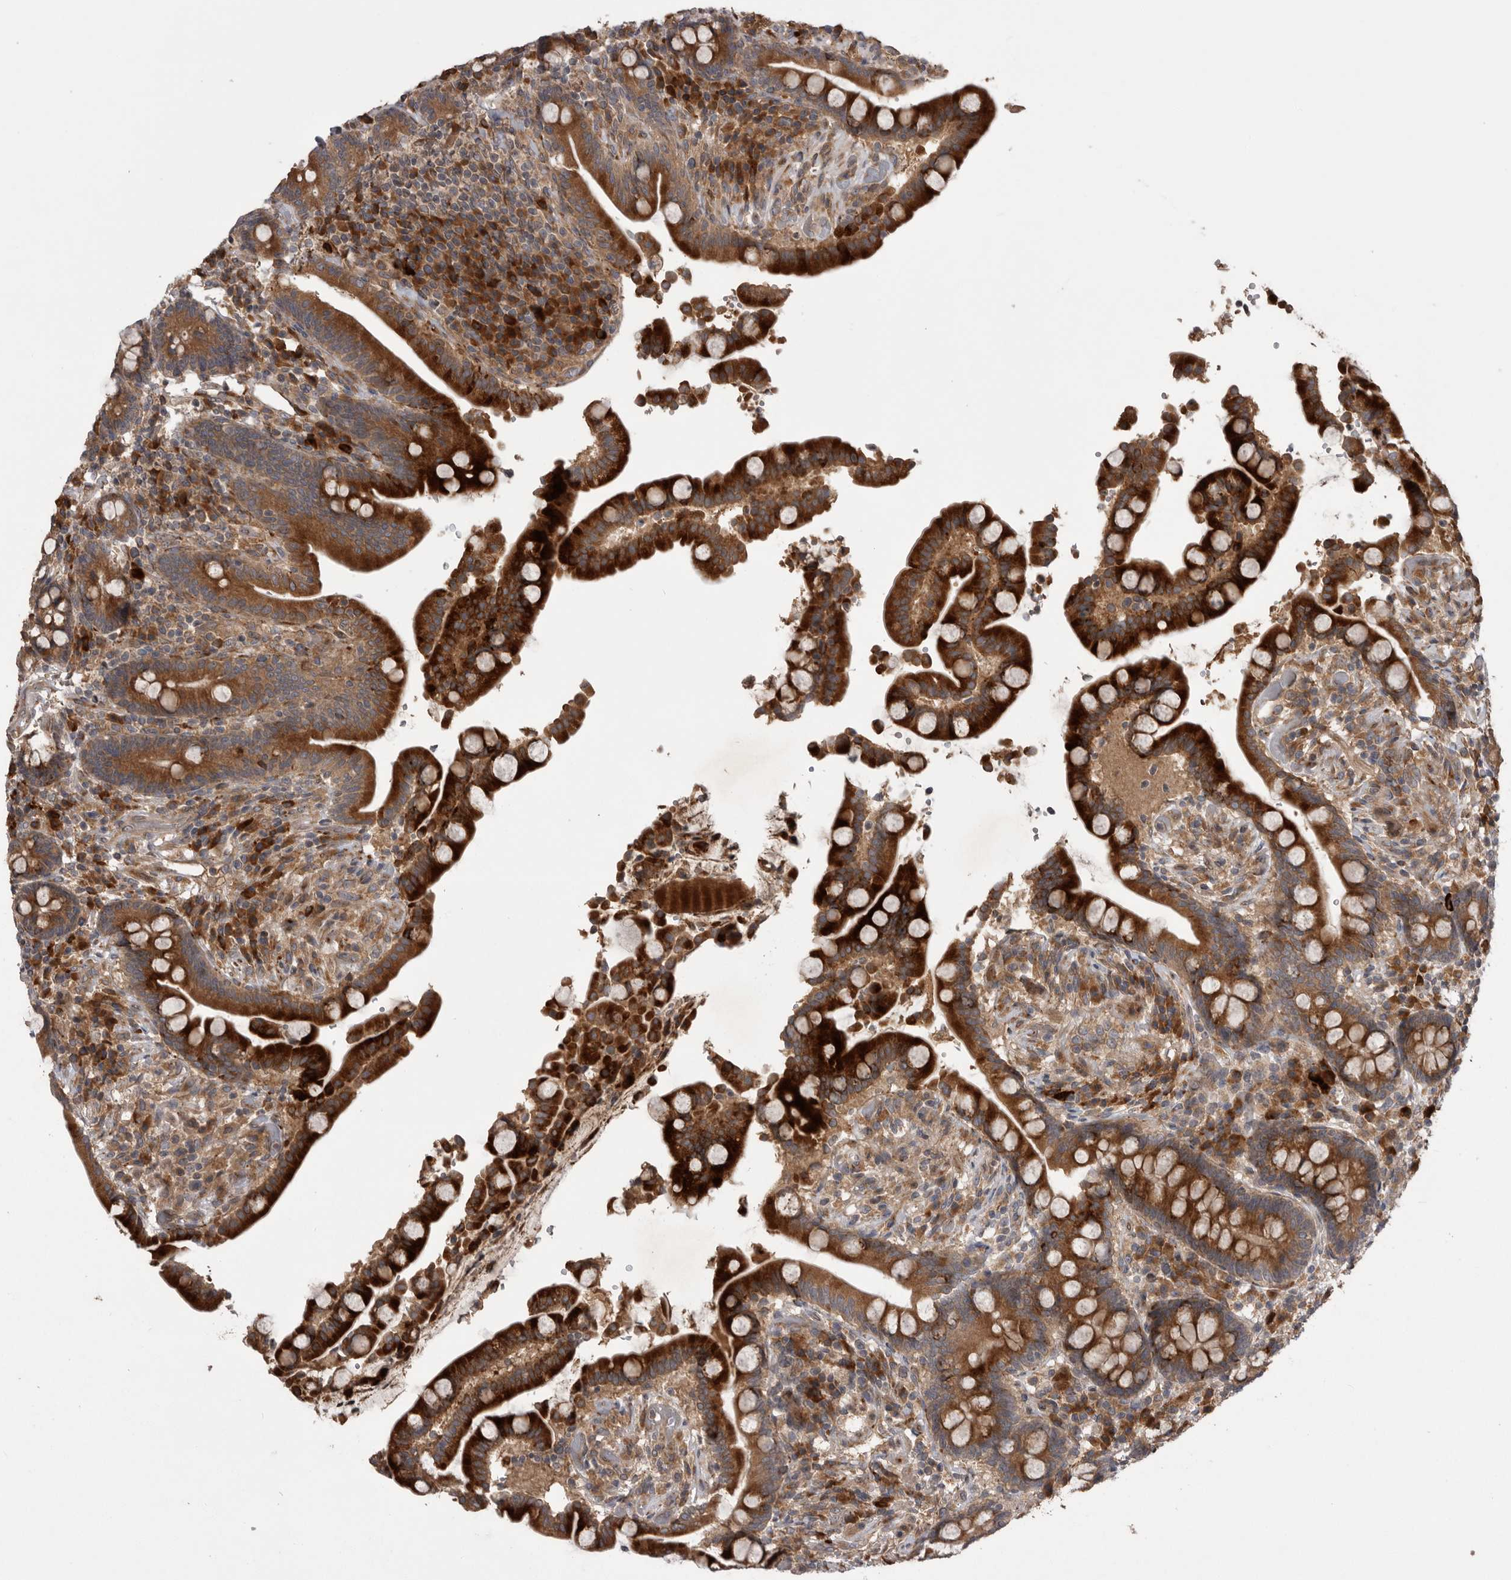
{"staining": {"intensity": "moderate", "quantity": ">75%", "location": "cytoplasmic/membranous"}, "tissue": "colon", "cell_type": "Endothelial cells", "image_type": "normal", "snomed": [{"axis": "morphology", "description": "Normal tissue, NOS"}, {"axis": "topography", "description": "Colon"}], "caption": "Brown immunohistochemical staining in unremarkable colon reveals moderate cytoplasmic/membranous positivity in approximately >75% of endothelial cells. (IHC, brightfield microscopy, high magnification).", "gene": "RAB3GAP2", "patient": {"sex": "male", "age": 73}}